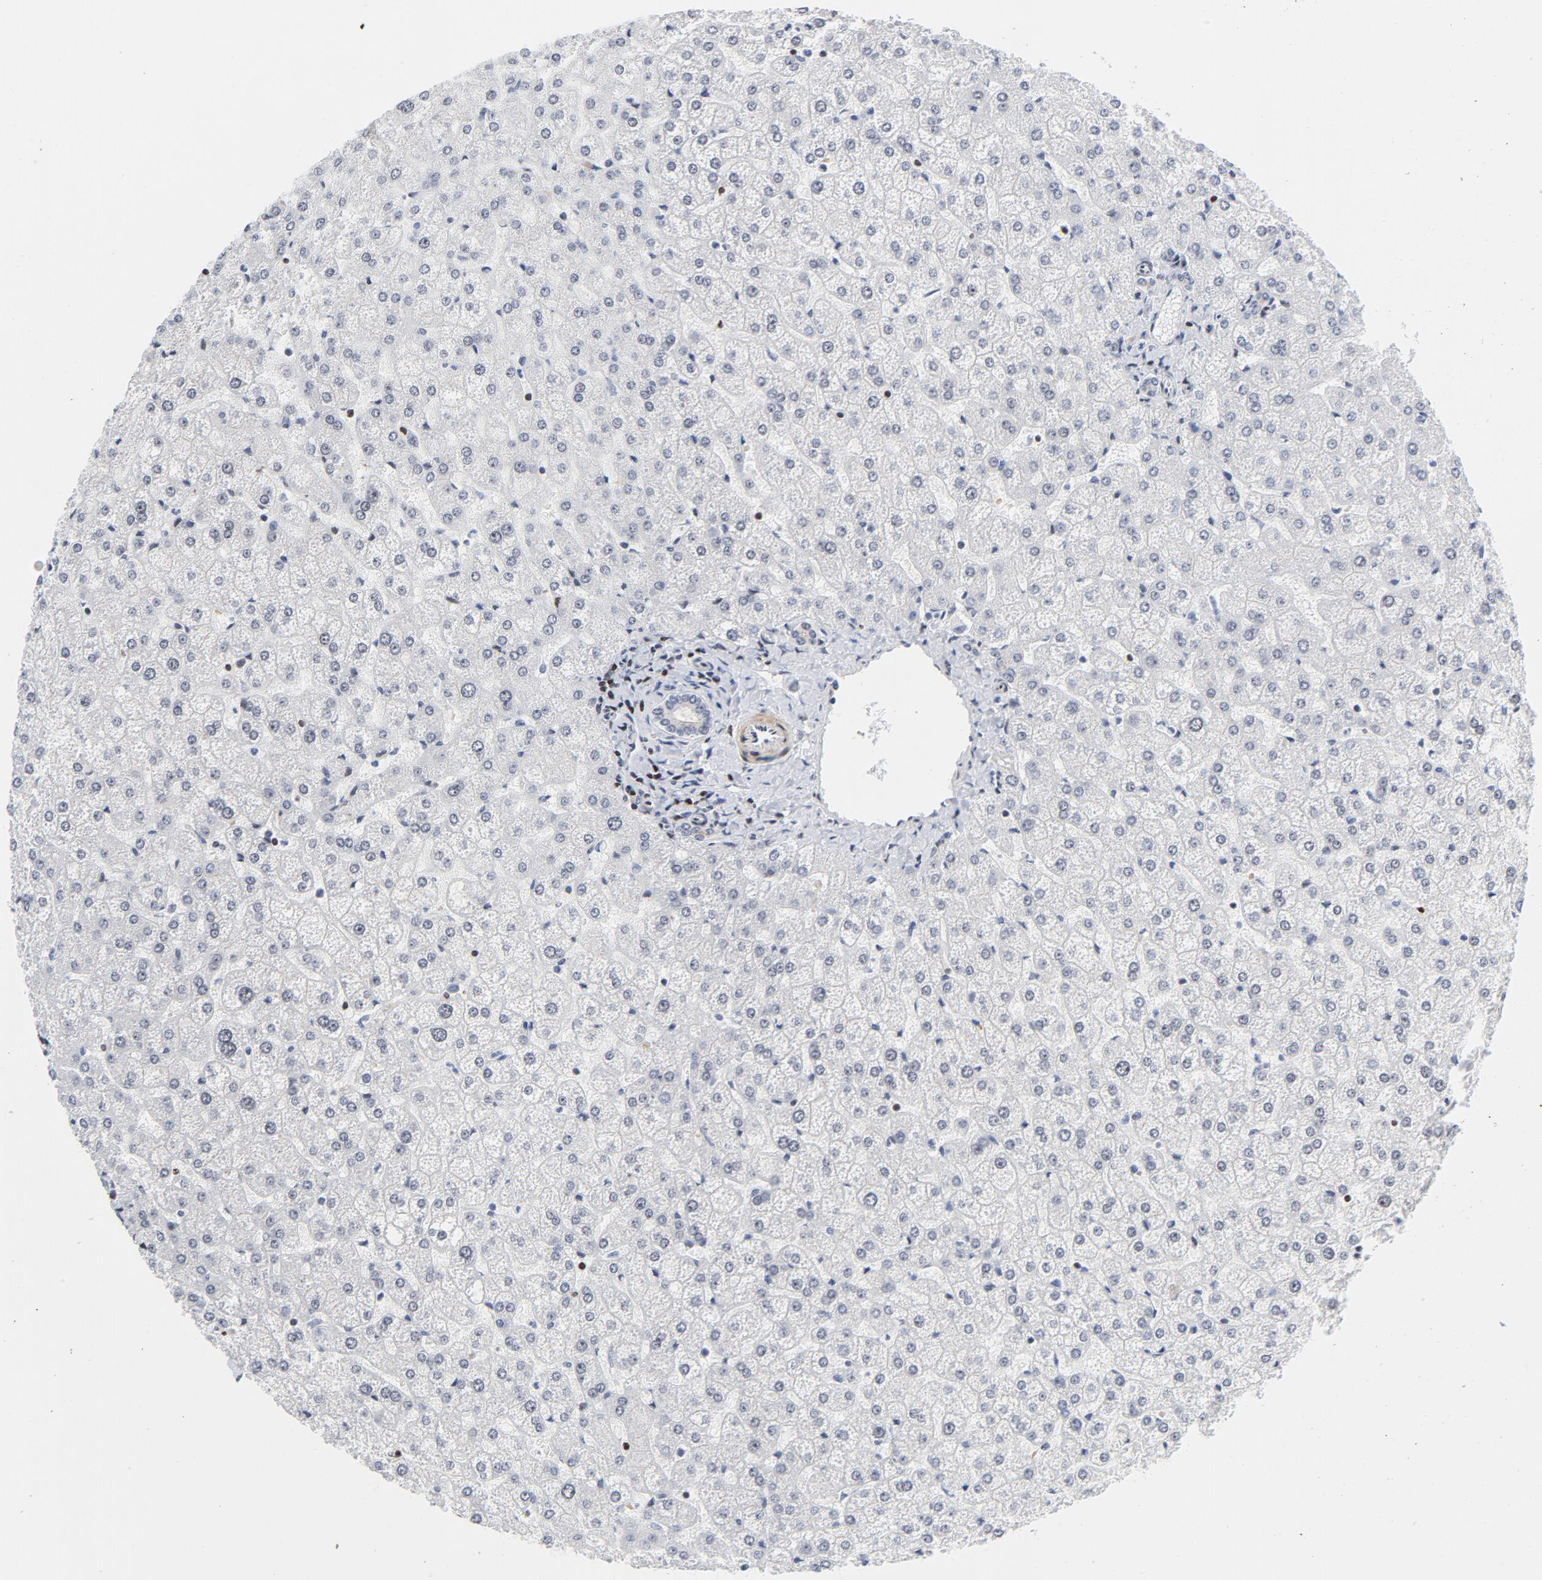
{"staining": {"intensity": "negative", "quantity": "none", "location": "none"}, "tissue": "liver", "cell_type": "Cholangiocytes", "image_type": "normal", "snomed": [{"axis": "morphology", "description": "Normal tissue, NOS"}, {"axis": "topography", "description": "Liver"}], "caption": "This micrograph is of unremarkable liver stained with IHC to label a protein in brown with the nuclei are counter-stained blue. There is no positivity in cholangiocytes.", "gene": "NFIC", "patient": {"sex": "female", "age": 32}}